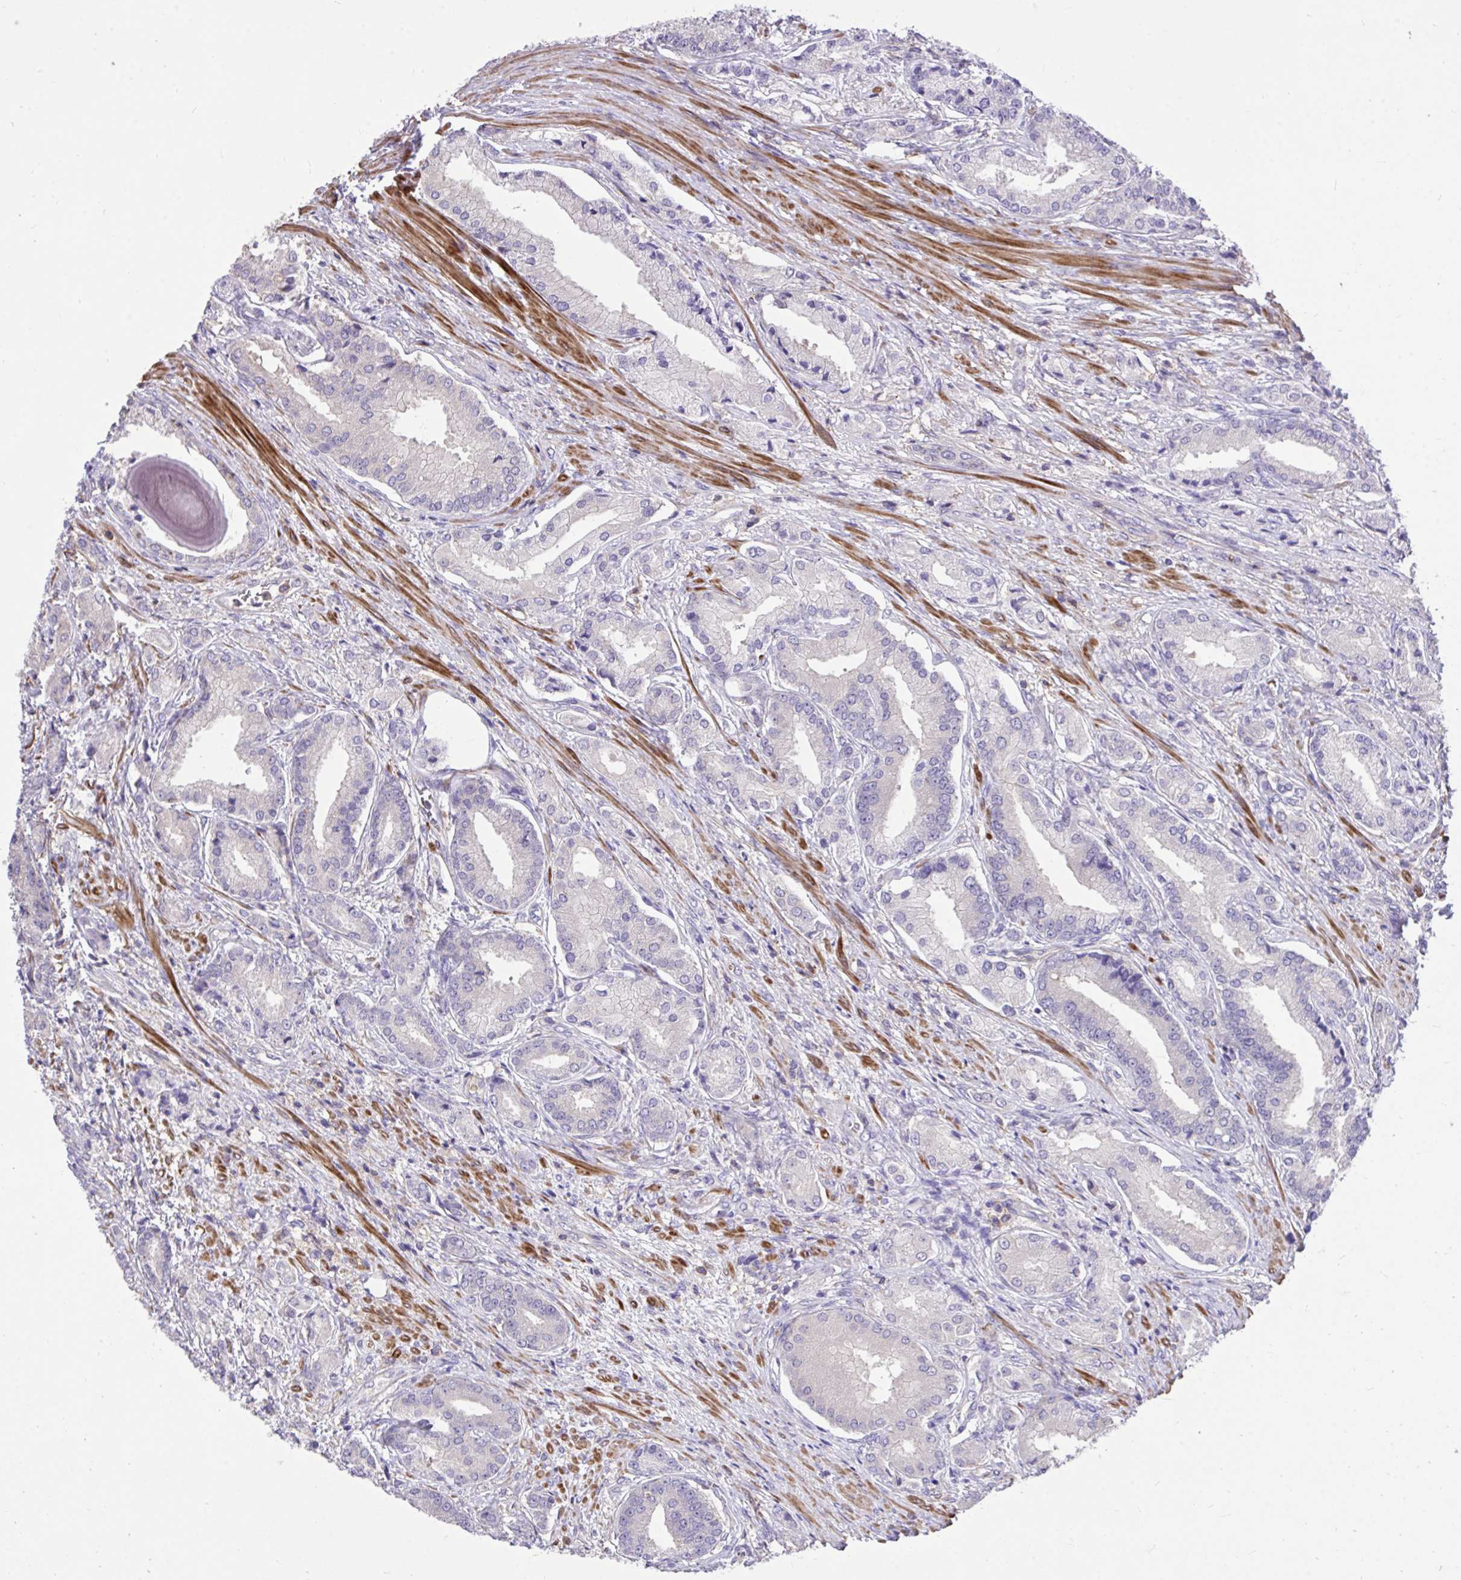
{"staining": {"intensity": "negative", "quantity": "none", "location": "none"}, "tissue": "prostate cancer", "cell_type": "Tumor cells", "image_type": "cancer", "snomed": [{"axis": "morphology", "description": "Adenocarcinoma, High grade"}, {"axis": "topography", "description": "Prostate and seminal vesicle, NOS"}], "caption": "Image shows no significant protein staining in tumor cells of adenocarcinoma (high-grade) (prostate).", "gene": "IGFL2", "patient": {"sex": "male", "age": 61}}